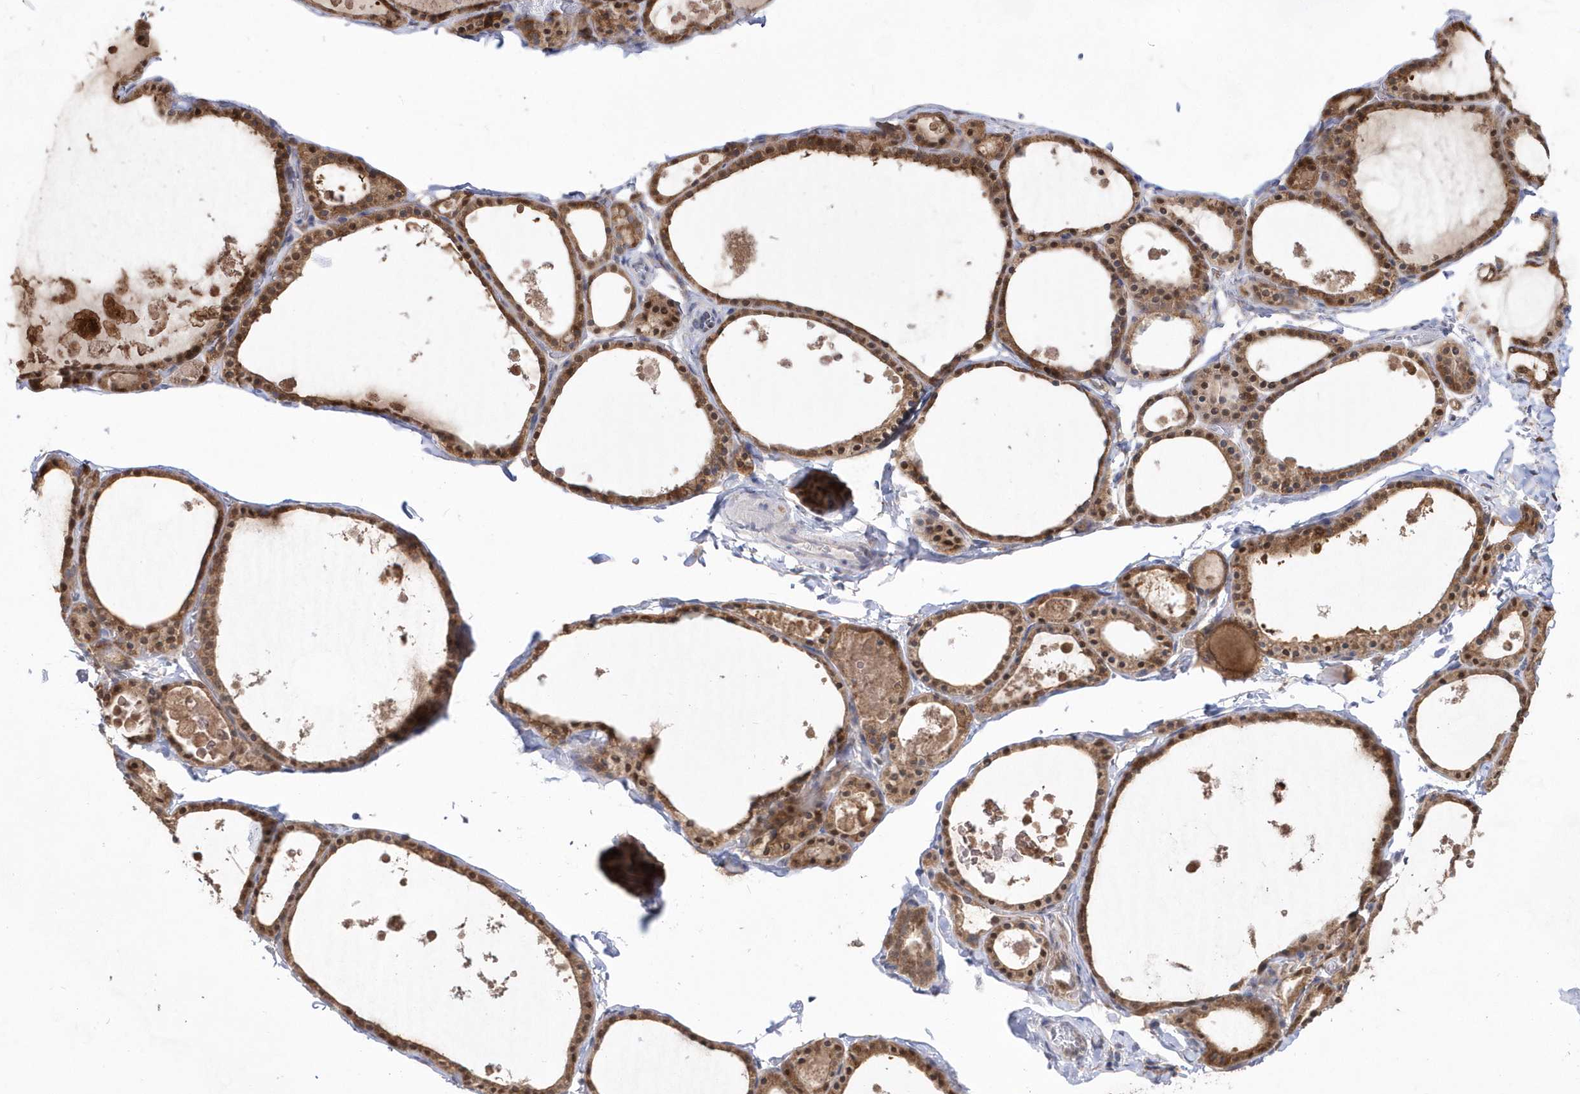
{"staining": {"intensity": "moderate", "quantity": ">75%", "location": "cytoplasmic/membranous,nuclear"}, "tissue": "thyroid gland", "cell_type": "Glandular cells", "image_type": "normal", "snomed": [{"axis": "morphology", "description": "Normal tissue, NOS"}, {"axis": "topography", "description": "Thyroid gland"}], "caption": "Thyroid gland stained for a protein exhibits moderate cytoplasmic/membranous,nuclear positivity in glandular cells.", "gene": "BDH2", "patient": {"sex": "male", "age": 56}}